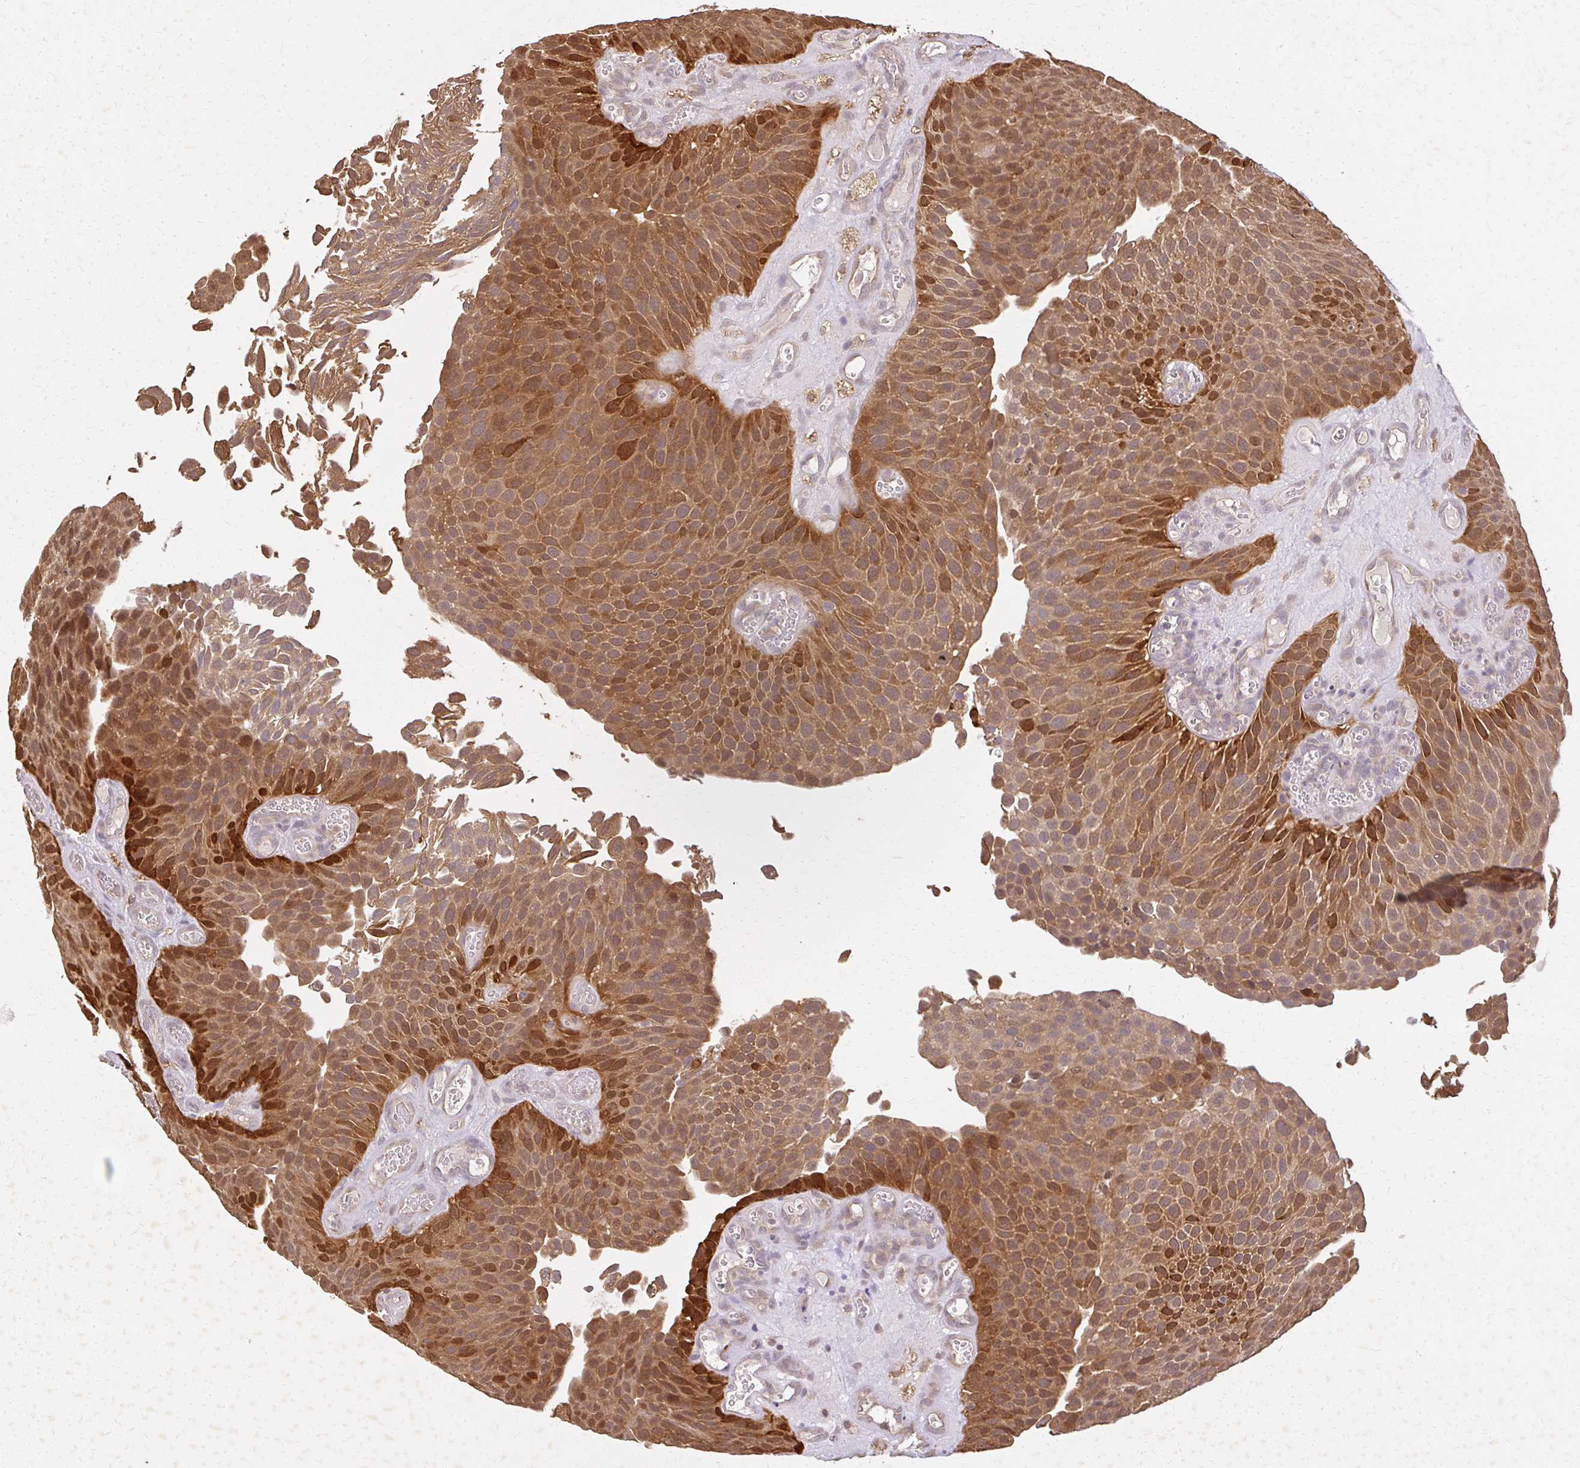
{"staining": {"intensity": "strong", "quantity": ">75%", "location": "cytoplasmic/membranous"}, "tissue": "urothelial cancer", "cell_type": "Tumor cells", "image_type": "cancer", "snomed": [{"axis": "morphology", "description": "Urothelial carcinoma, Low grade"}, {"axis": "topography", "description": "Urinary bladder"}], "caption": "High-magnification brightfield microscopy of urothelial cancer stained with DAB (brown) and counterstained with hematoxylin (blue). tumor cells exhibit strong cytoplasmic/membranous expression is seen in about>75% of cells.", "gene": "LARS2", "patient": {"sex": "male", "age": 89}}